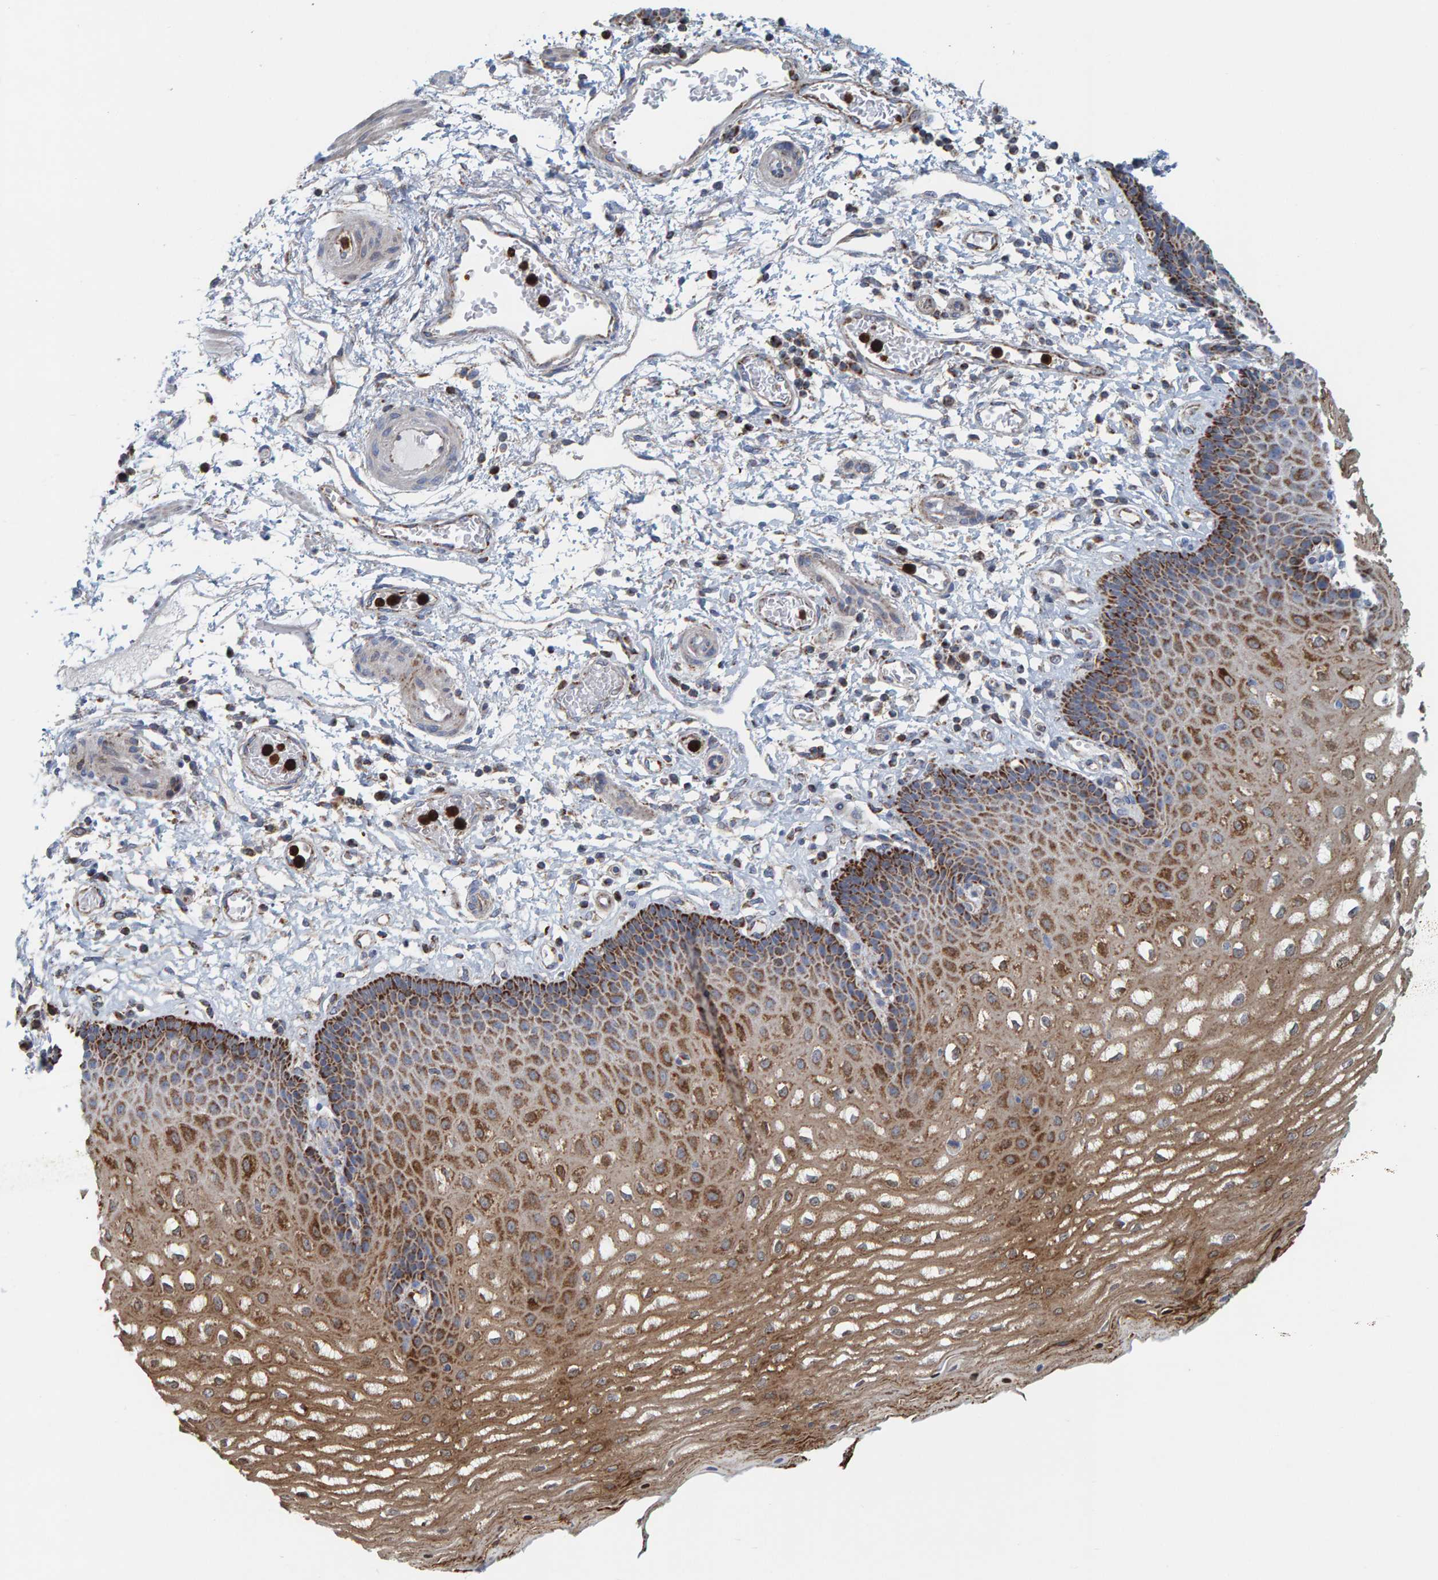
{"staining": {"intensity": "moderate", "quantity": ">75%", "location": "cytoplasmic/membranous"}, "tissue": "esophagus", "cell_type": "Squamous epithelial cells", "image_type": "normal", "snomed": [{"axis": "morphology", "description": "Normal tissue, NOS"}, {"axis": "topography", "description": "Esophagus"}], "caption": "Immunohistochemistry (DAB (3,3'-diaminobenzidine)) staining of benign human esophagus reveals moderate cytoplasmic/membranous protein staining in approximately >75% of squamous epithelial cells.", "gene": "B9D1", "patient": {"sex": "male", "age": 54}}